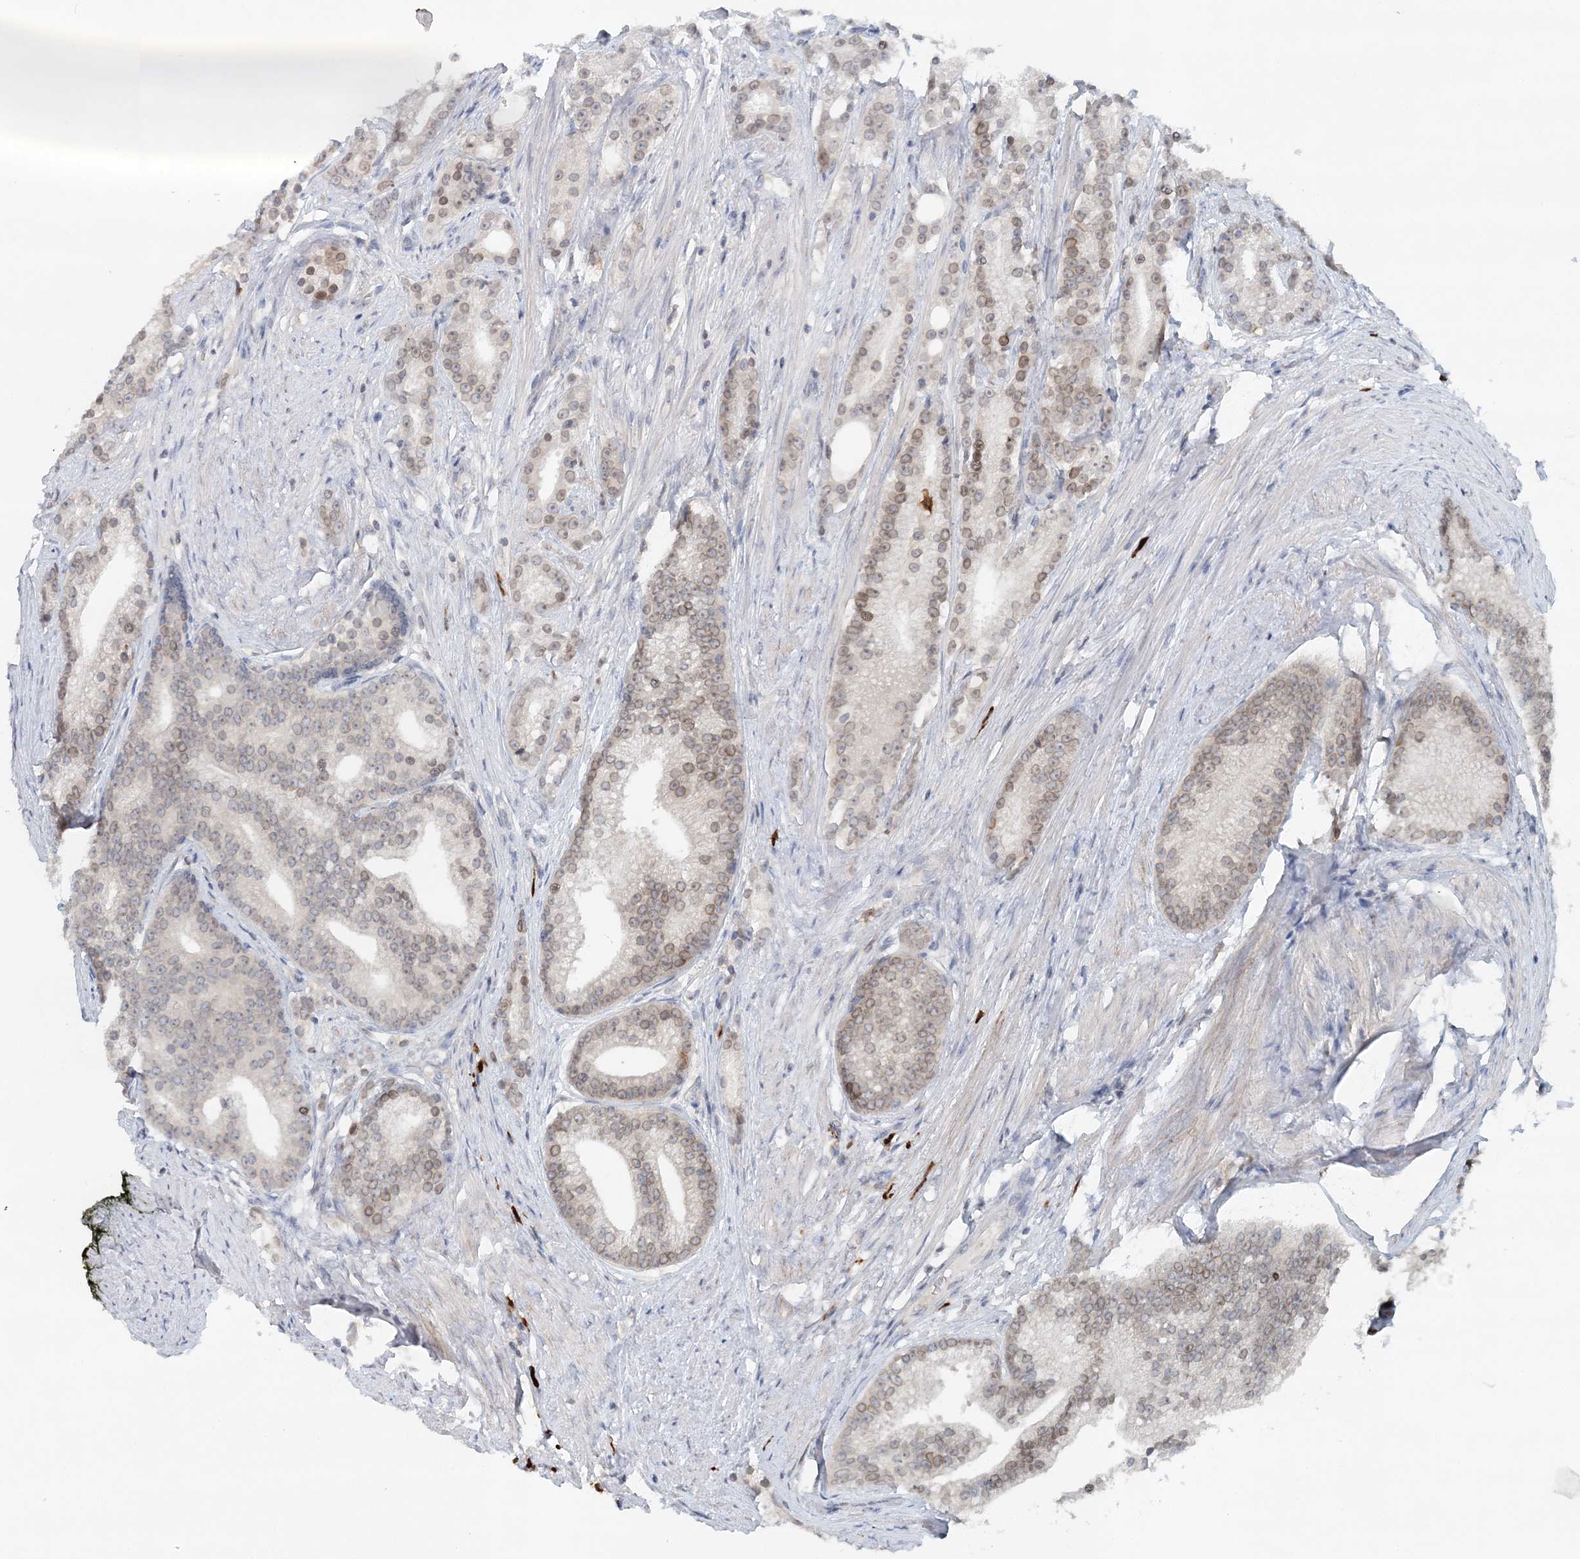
{"staining": {"intensity": "weak", "quantity": "25%-75%", "location": "cytoplasmic/membranous,nuclear"}, "tissue": "prostate cancer", "cell_type": "Tumor cells", "image_type": "cancer", "snomed": [{"axis": "morphology", "description": "Adenocarcinoma, Low grade"}, {"axis": "topography", "description": "Prostate"}], "caption": "Tumor cells display low levels of weak cytoplasmic/membranous and nuclear positivity in about 25%-75% of cells in human prostate cancer. (IHC, brightfield microscopy, high magnification).", "gene": "NUP54", "patient": {"sex": "male", "age": 71}}